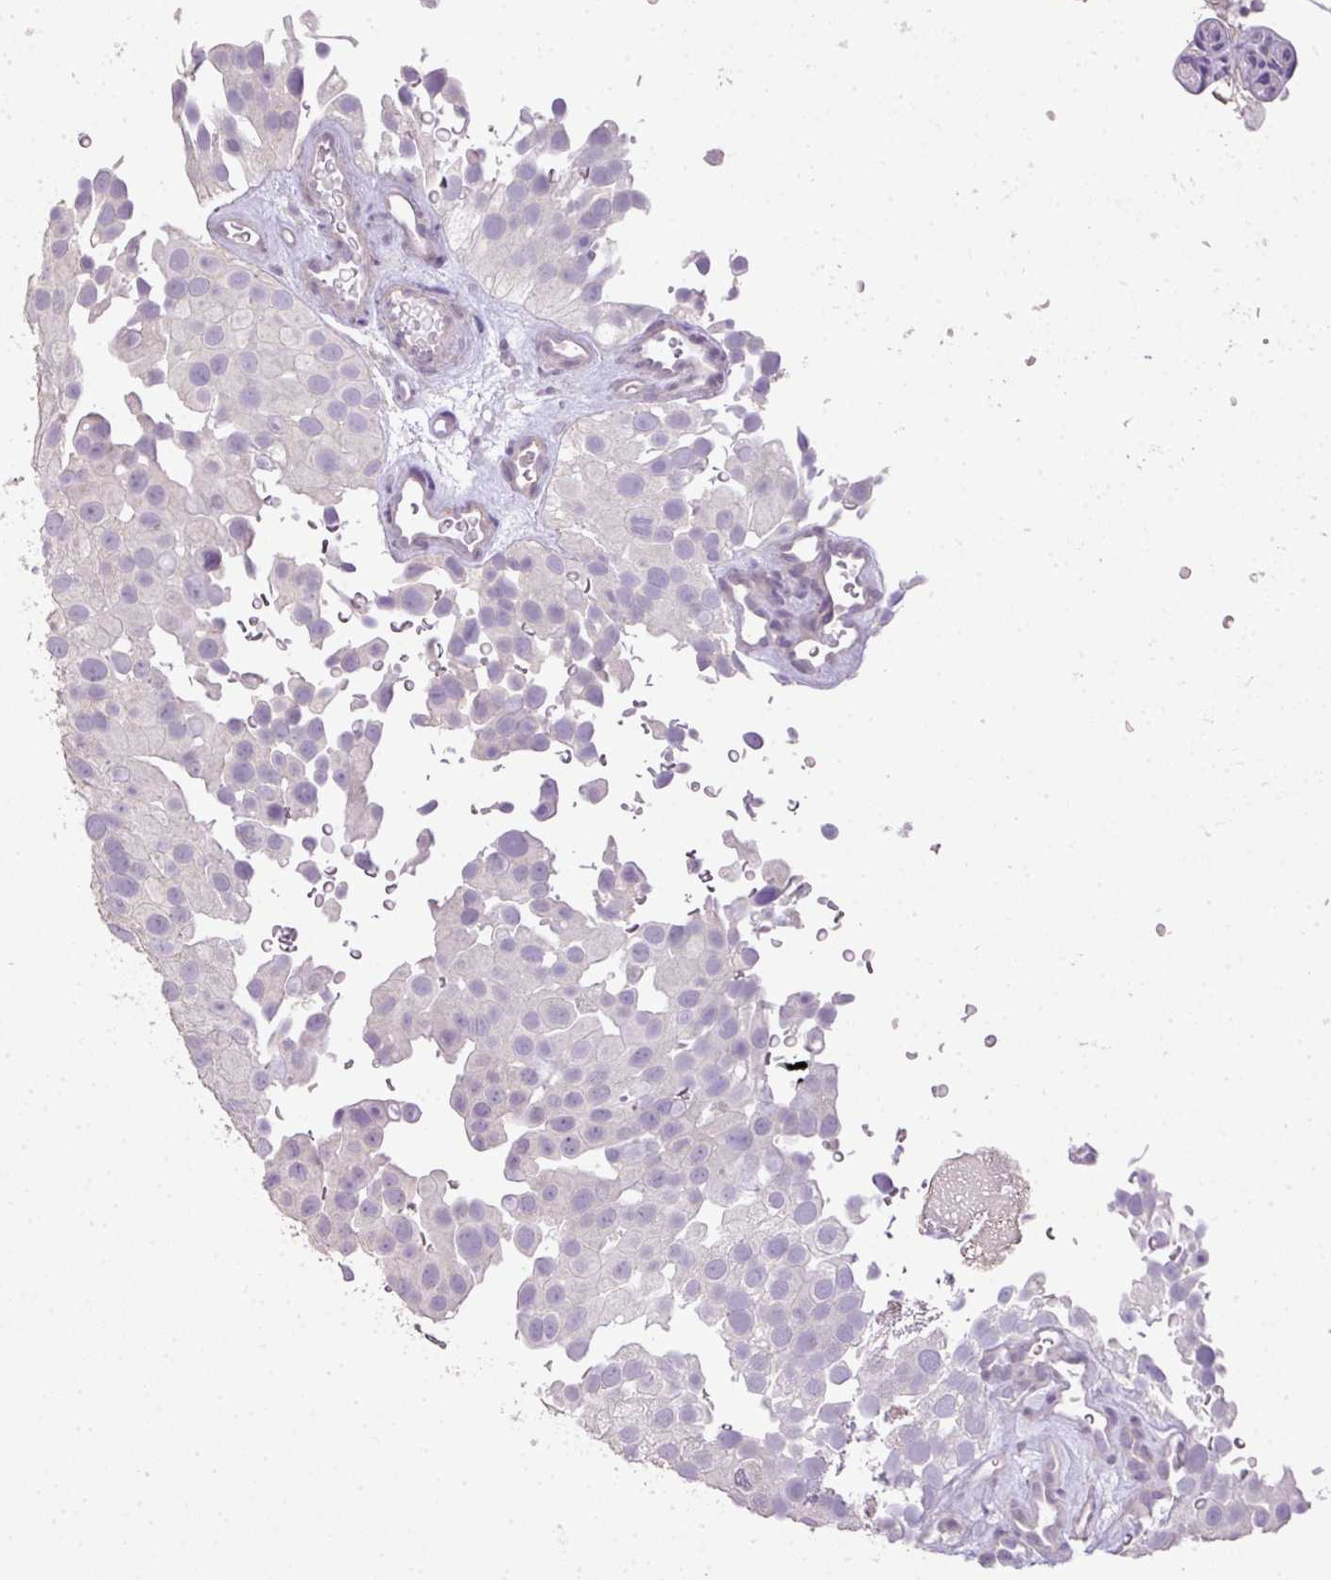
{"staining": {"intensity": "negative", "quantity": "none", "location": "none"}, "tissue": "urothelial cancer", "cell_type": "Tumor cells", "image_type": "cancer", "snomed": [{"axis": "morphology", "description": "Urothelial carcinoma, Low grade"}, {"axis": "topography", "description": "Urinary bladder"}], "caption": "Immunohistochemical staining of human urothelial cancer exhibits no significant expression in tumor cells.", "gene": "LY9", "patient": {"sex": "male", "age": 78}}